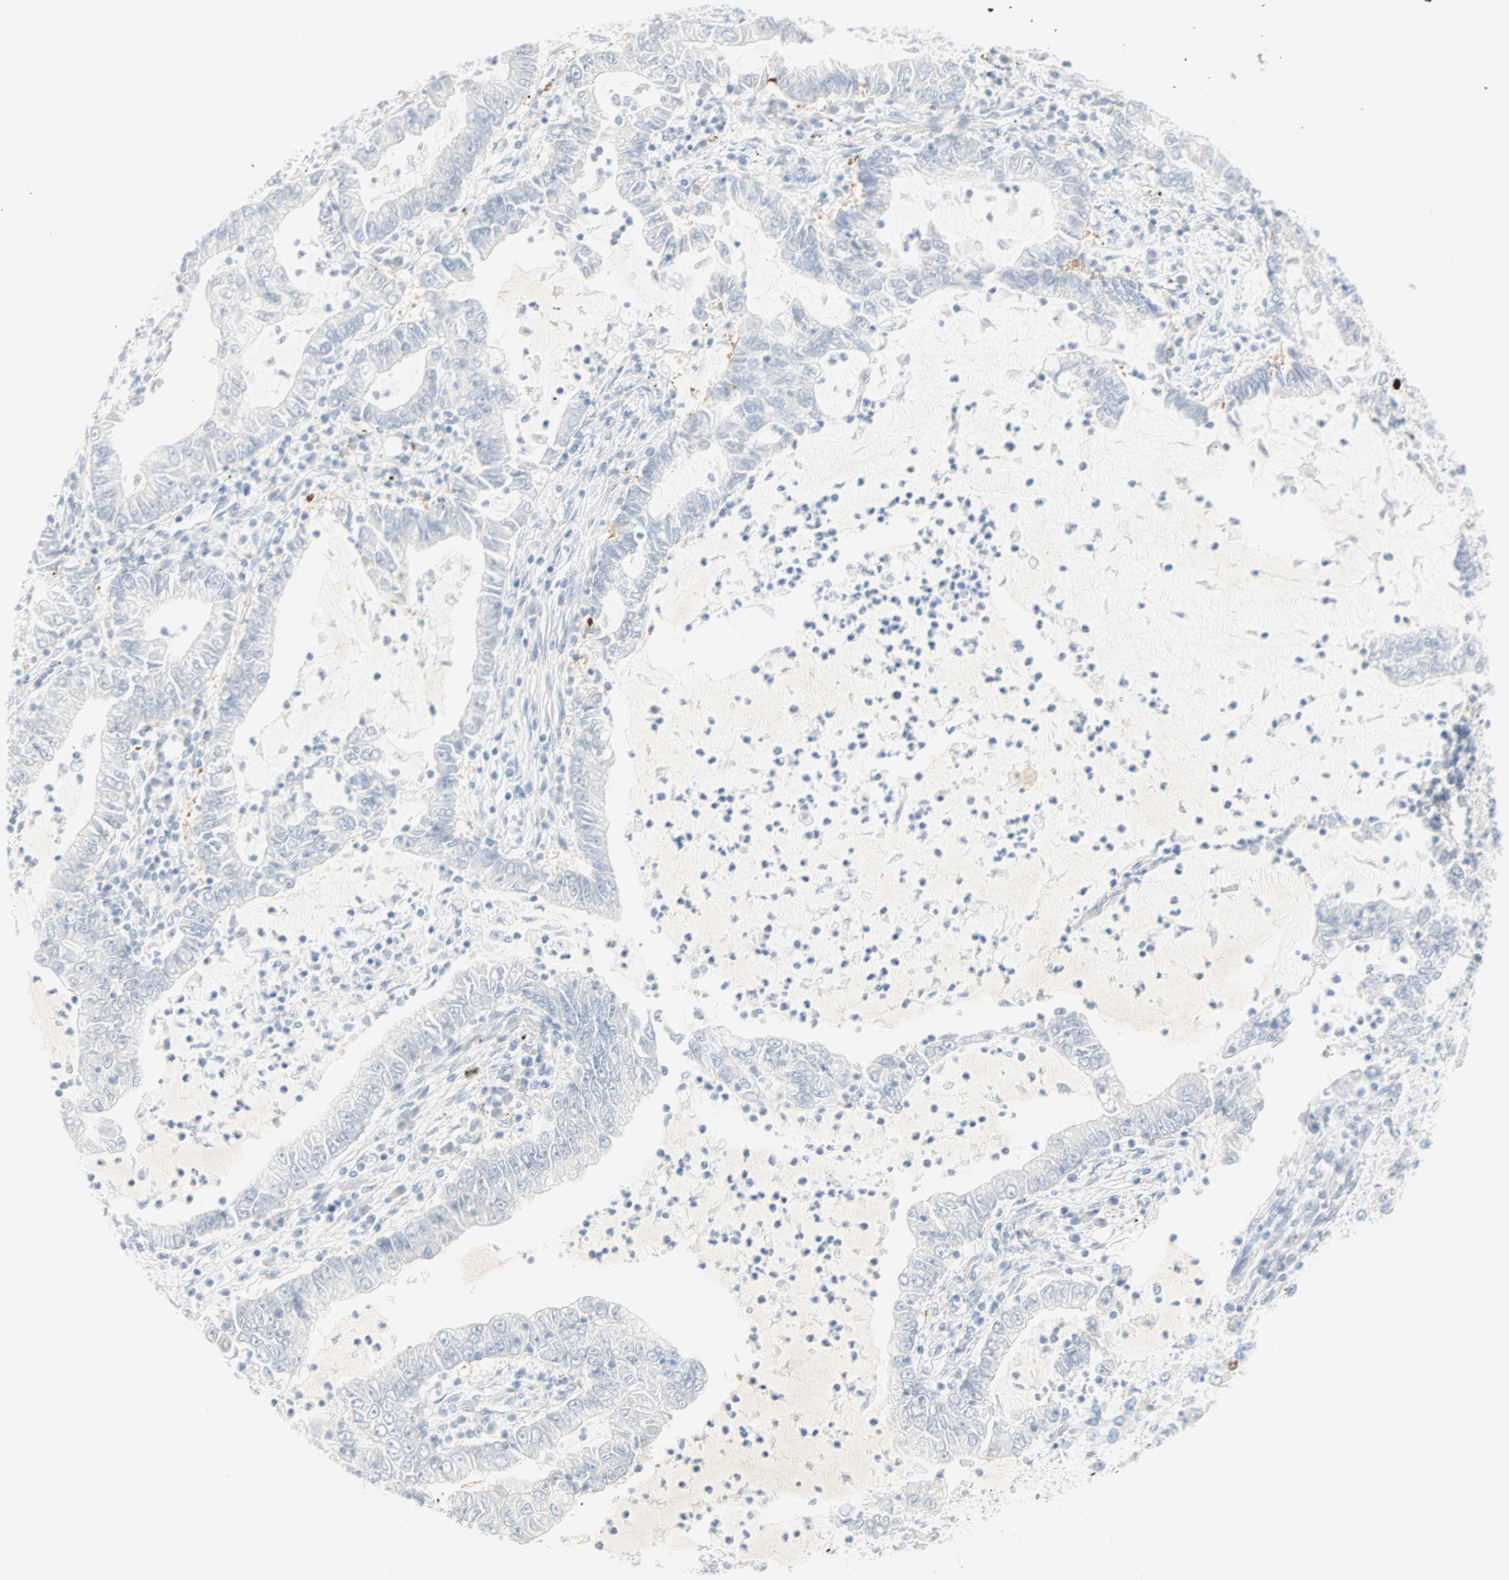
{"staining": {"intensity": "negative", "quantity": "none", "location": "none"}, "tissue": "lung cancer", "cell_type": "Tumor cells", "image_type": "cancer", "snomed": [{"axis": "morphology", "description": "Adenocarcinoma, NOS"}, {"axis": "topography", "description": "Lung"}], "caption": "Protein analysis of lung cancer (adenocarcinoma) displays no significant staining in tumor cells.", "gene": "SELENBP1", "patient": {"sex": "female", "age": 51}}